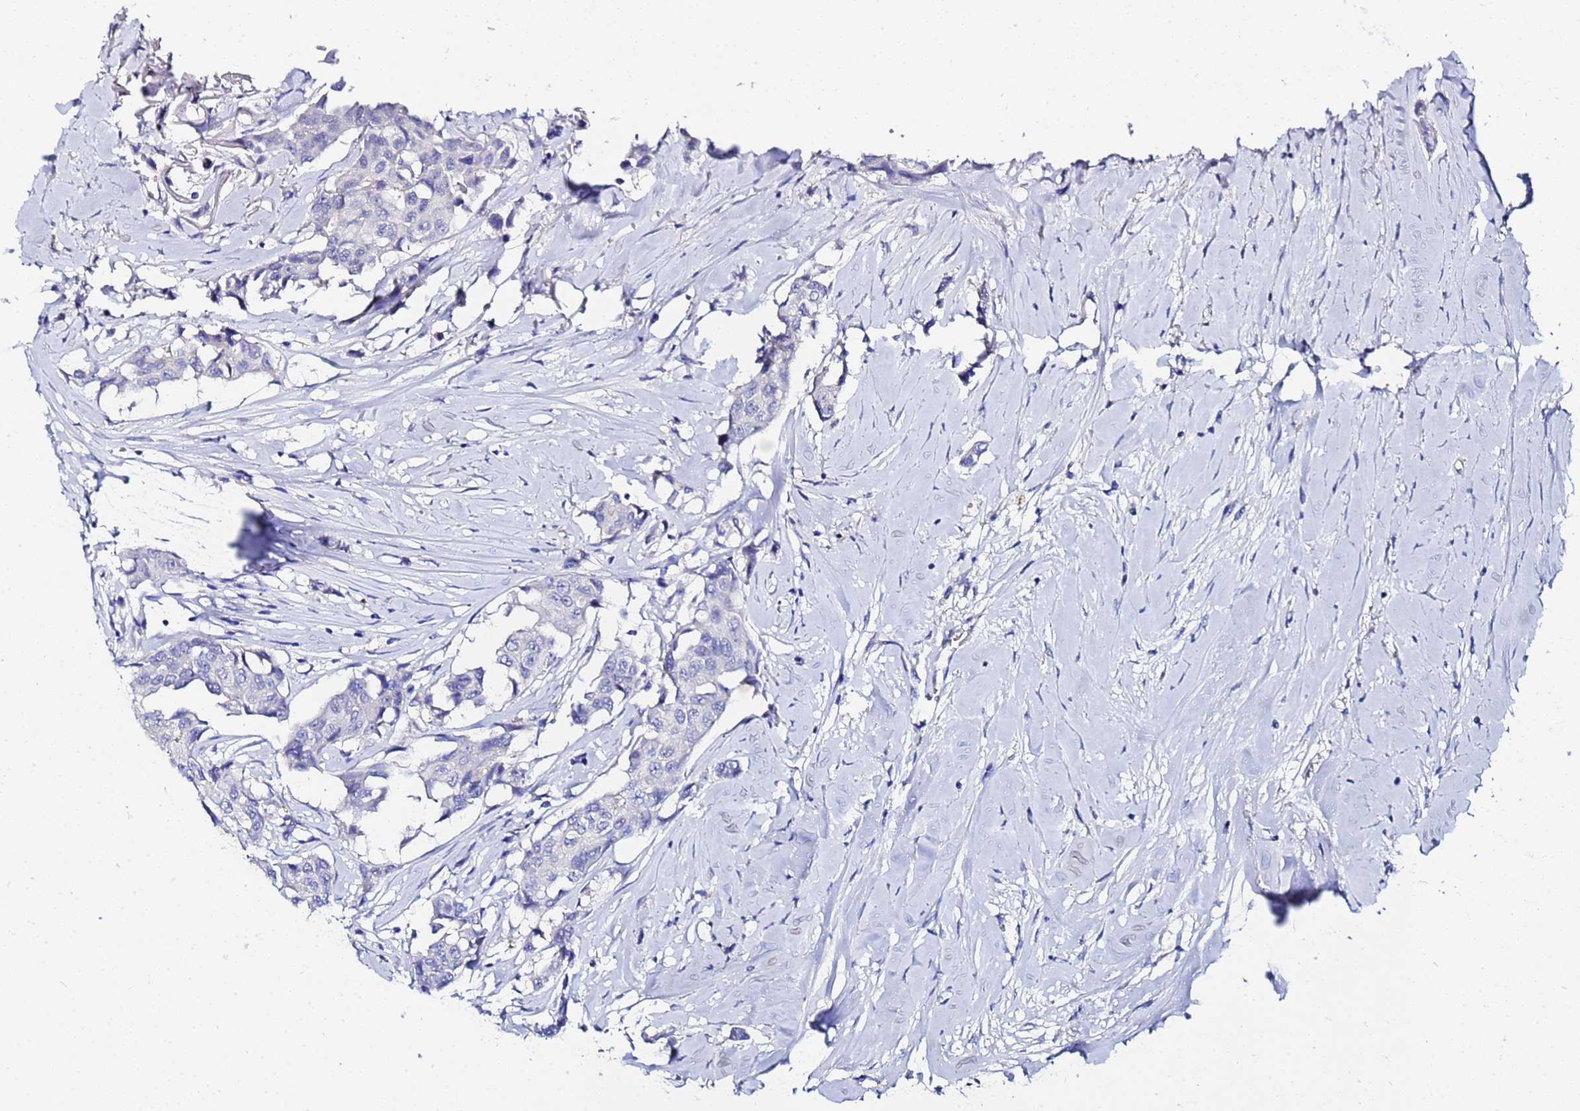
{"staining": {"intensity": "negative", "quantity": "none", "location": "none"}, "tissue": "breast cancer", "cell_type": "Tumor cells", "image_type": "cancer", "snomed": [{"axis": "morphology", "description": "Duct carcinoma"}, {"axis": "topography", "description": "Breast"}], "caption": "Invasive ductal carcinoma (breast) was stained to show a protein in brown. There is no significant staining in tumor cells.", "gene": "ZNF26", "patient": {"sex": "female", "age": 80}}